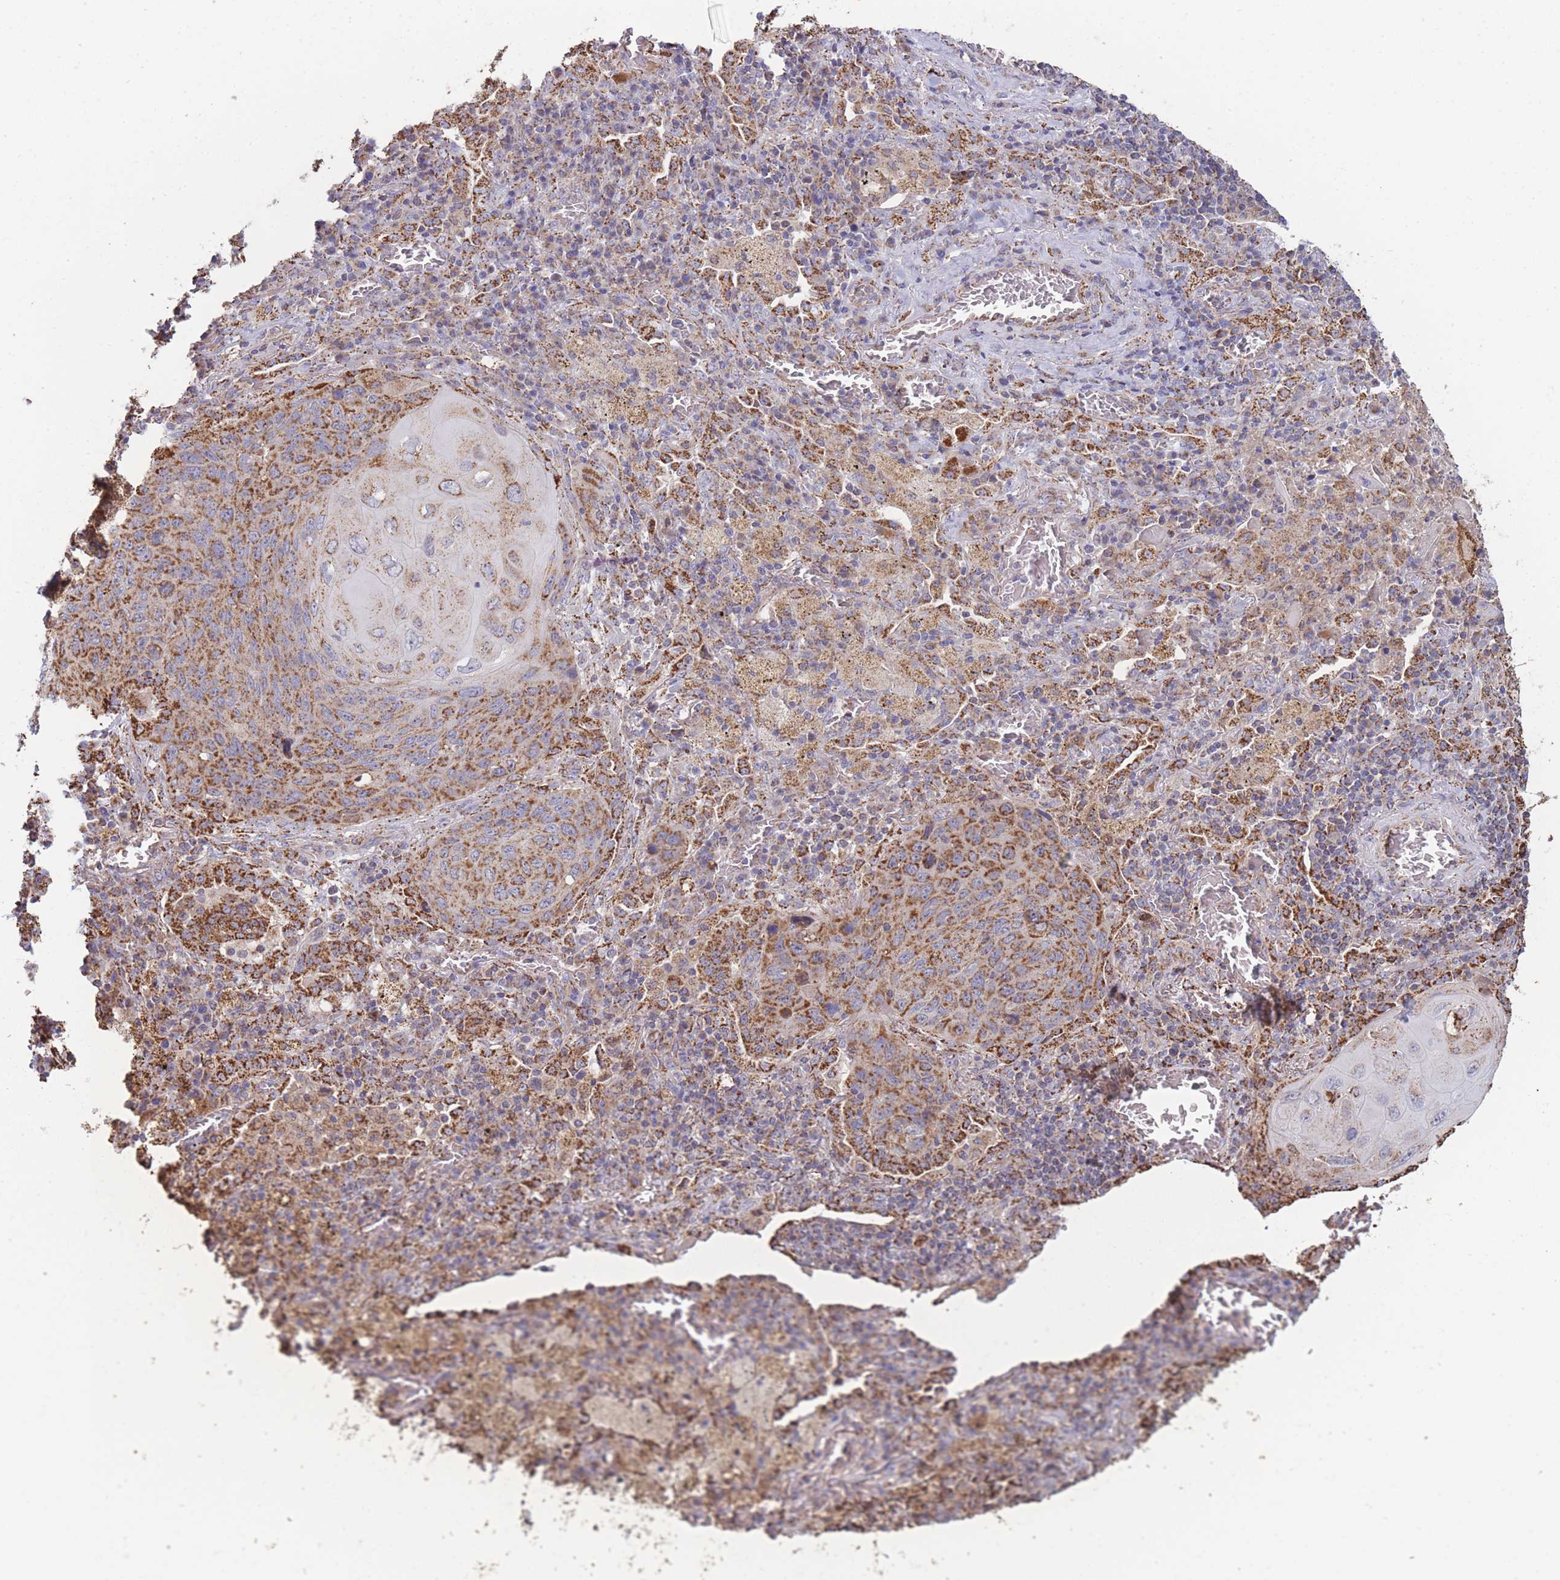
{"staining": {"intensity": "strong", "quantity": ">75%", "location": "cytoplasmic/membranous"}, "tissue": "lung cancer", "cell_type": "Tumor cells", "image_type": "cancer", "snomed": [{"axis": "morphology", "description": "Squamous cell carcinoma, NOS"}, {"axis": "topography", "description": "Lung"}], "caption": "Squamous cell carcinoma (lung) stained for a protein (brown) exhibits strong cytoplasmic/membranous positive expression in about >75% of tumor cells.", "gene": "MRPL17", "patient": {"sex": "female", "age": 63}}